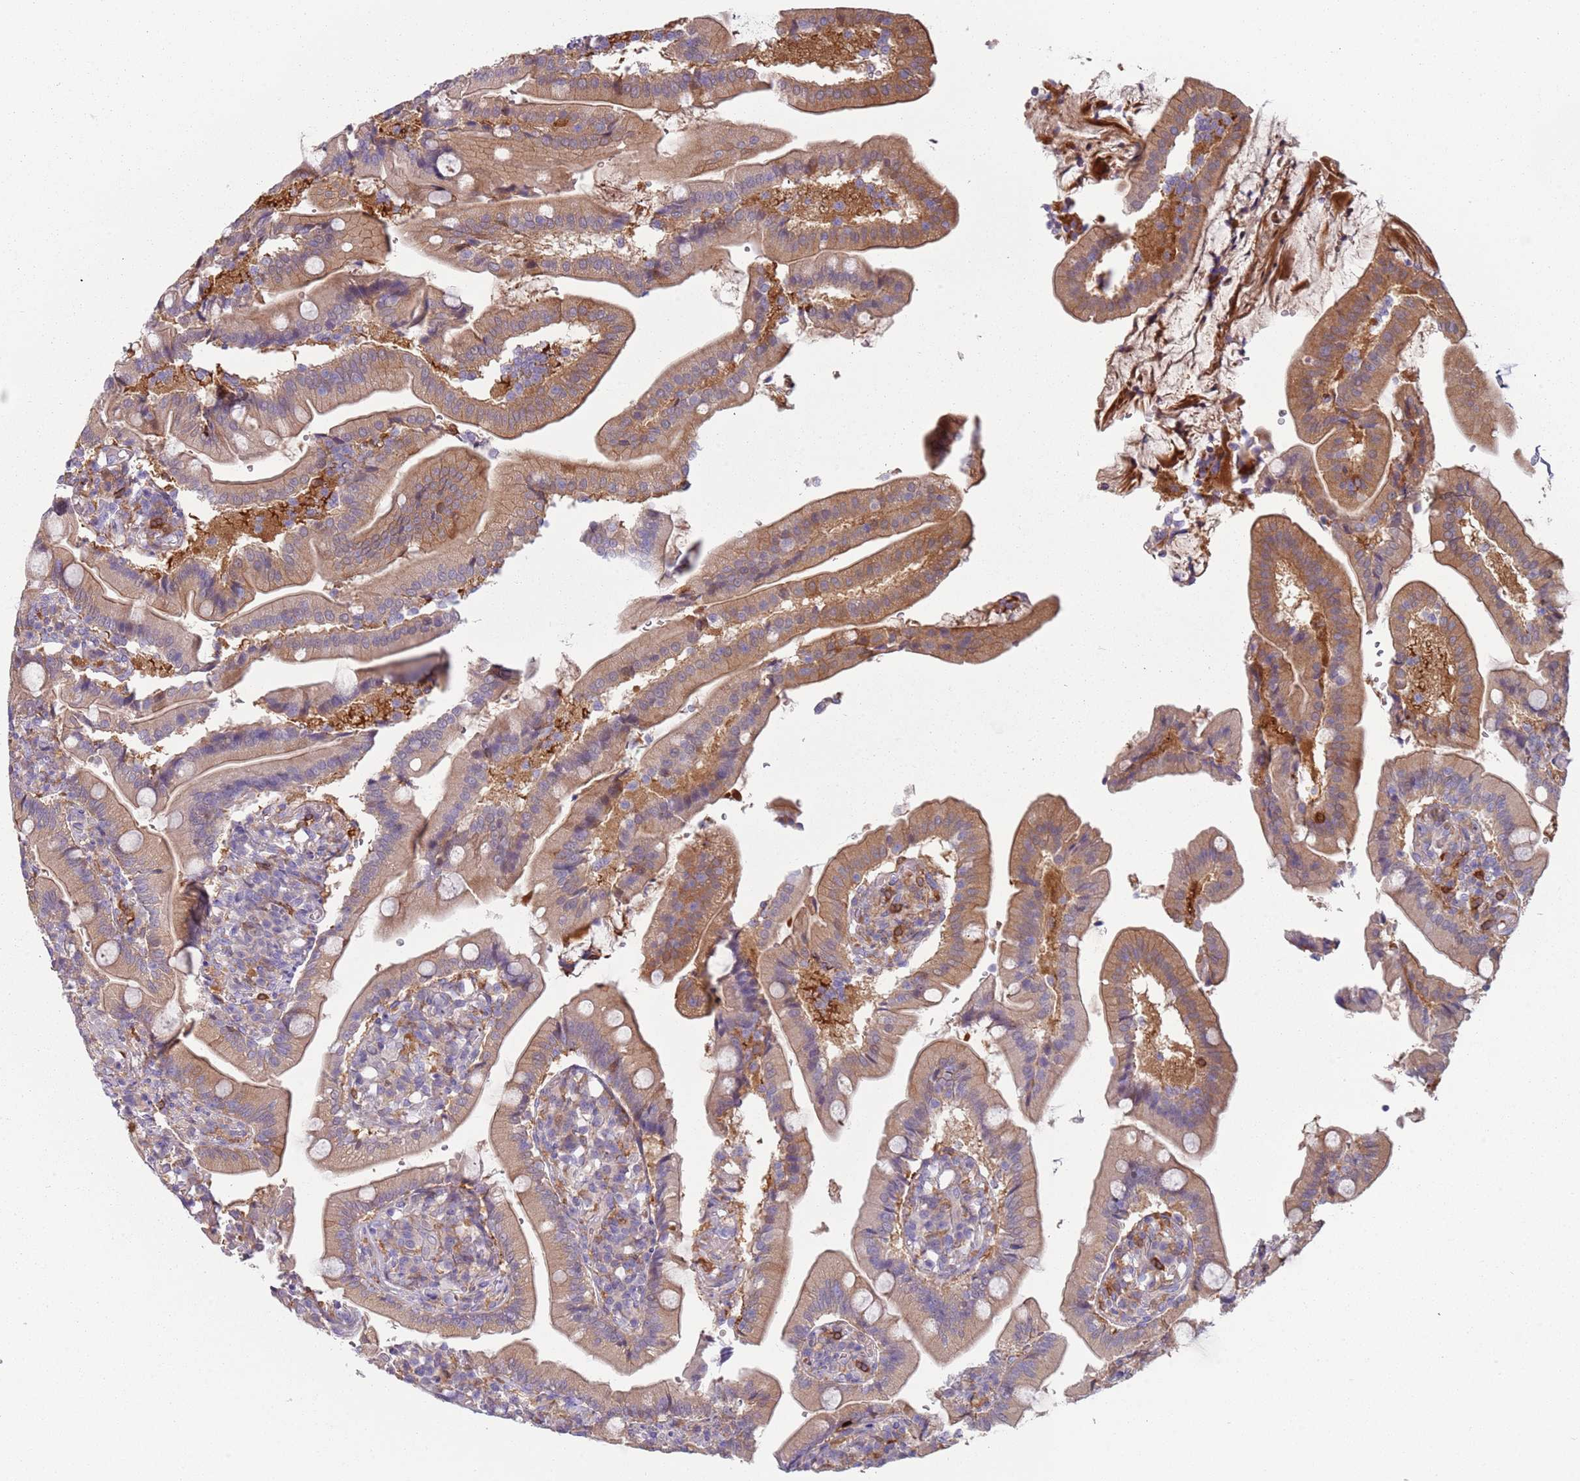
{"staining": {"intensity": "moderate", "quantity": ">75%", "location": "cytoplasmic/membranous"}, "tissue": "duodenum", "cell_type": "Glandular cells", "image_type": "normal", "snomed": [{"axis": "morphology", "description": "Normal tissue, NOS"}, {"axis": "topography", "description": "Duodenum"}], "caption": "A histopathology image of duodenum stained for a protein demonstrates moderate cytoplasmic/membranous brown staining in glandular cells. The protein is stained brown, and the nuclei are stained in blue (DAB IHC with brightfield microscopy, high magnification).", "gene": "NADK", "patient": {"sex": "female", "age": 67}}